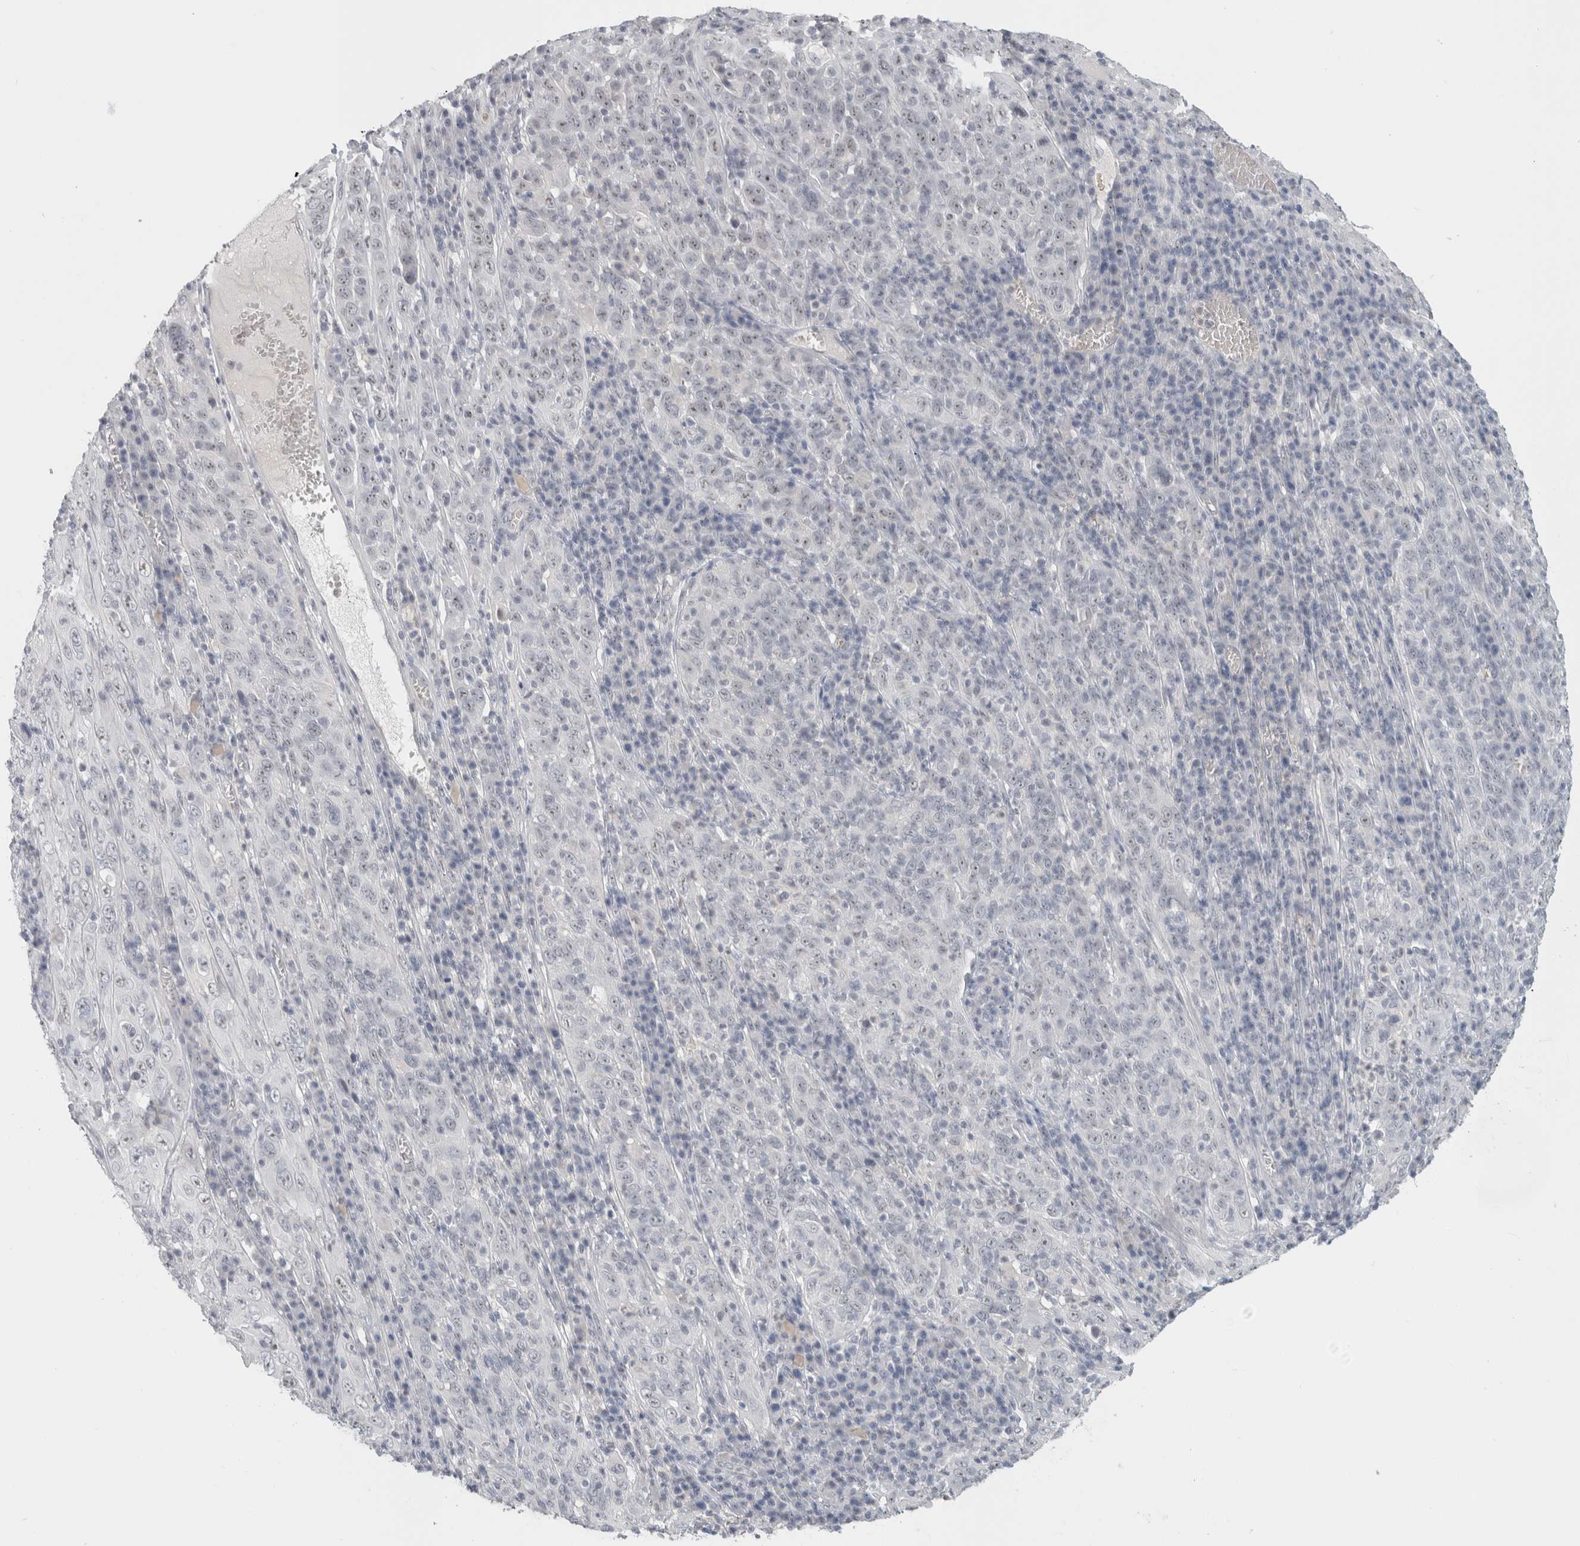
{"staining": {"intensity": "weak", "quantity": "<25%", "location": "nuclear"}, "tissue": "cervical cancer", "cell_type": "Tumor cells", "image_type": "cancer", "snomed": [{"axis": "morphology", "description": "Squamous cell carcinoma, NOS"}, {"axis": "topography", "description": "Cervix"}], "caption": "An immunohistochemistry histopathology image of cervical squamous cell carcinoma is shown. There is no staining in tumor cells of cervical squamous cell carcinoma.", "gene": "FMR1NB", "patient": {"sex": "female", "age": 46}}